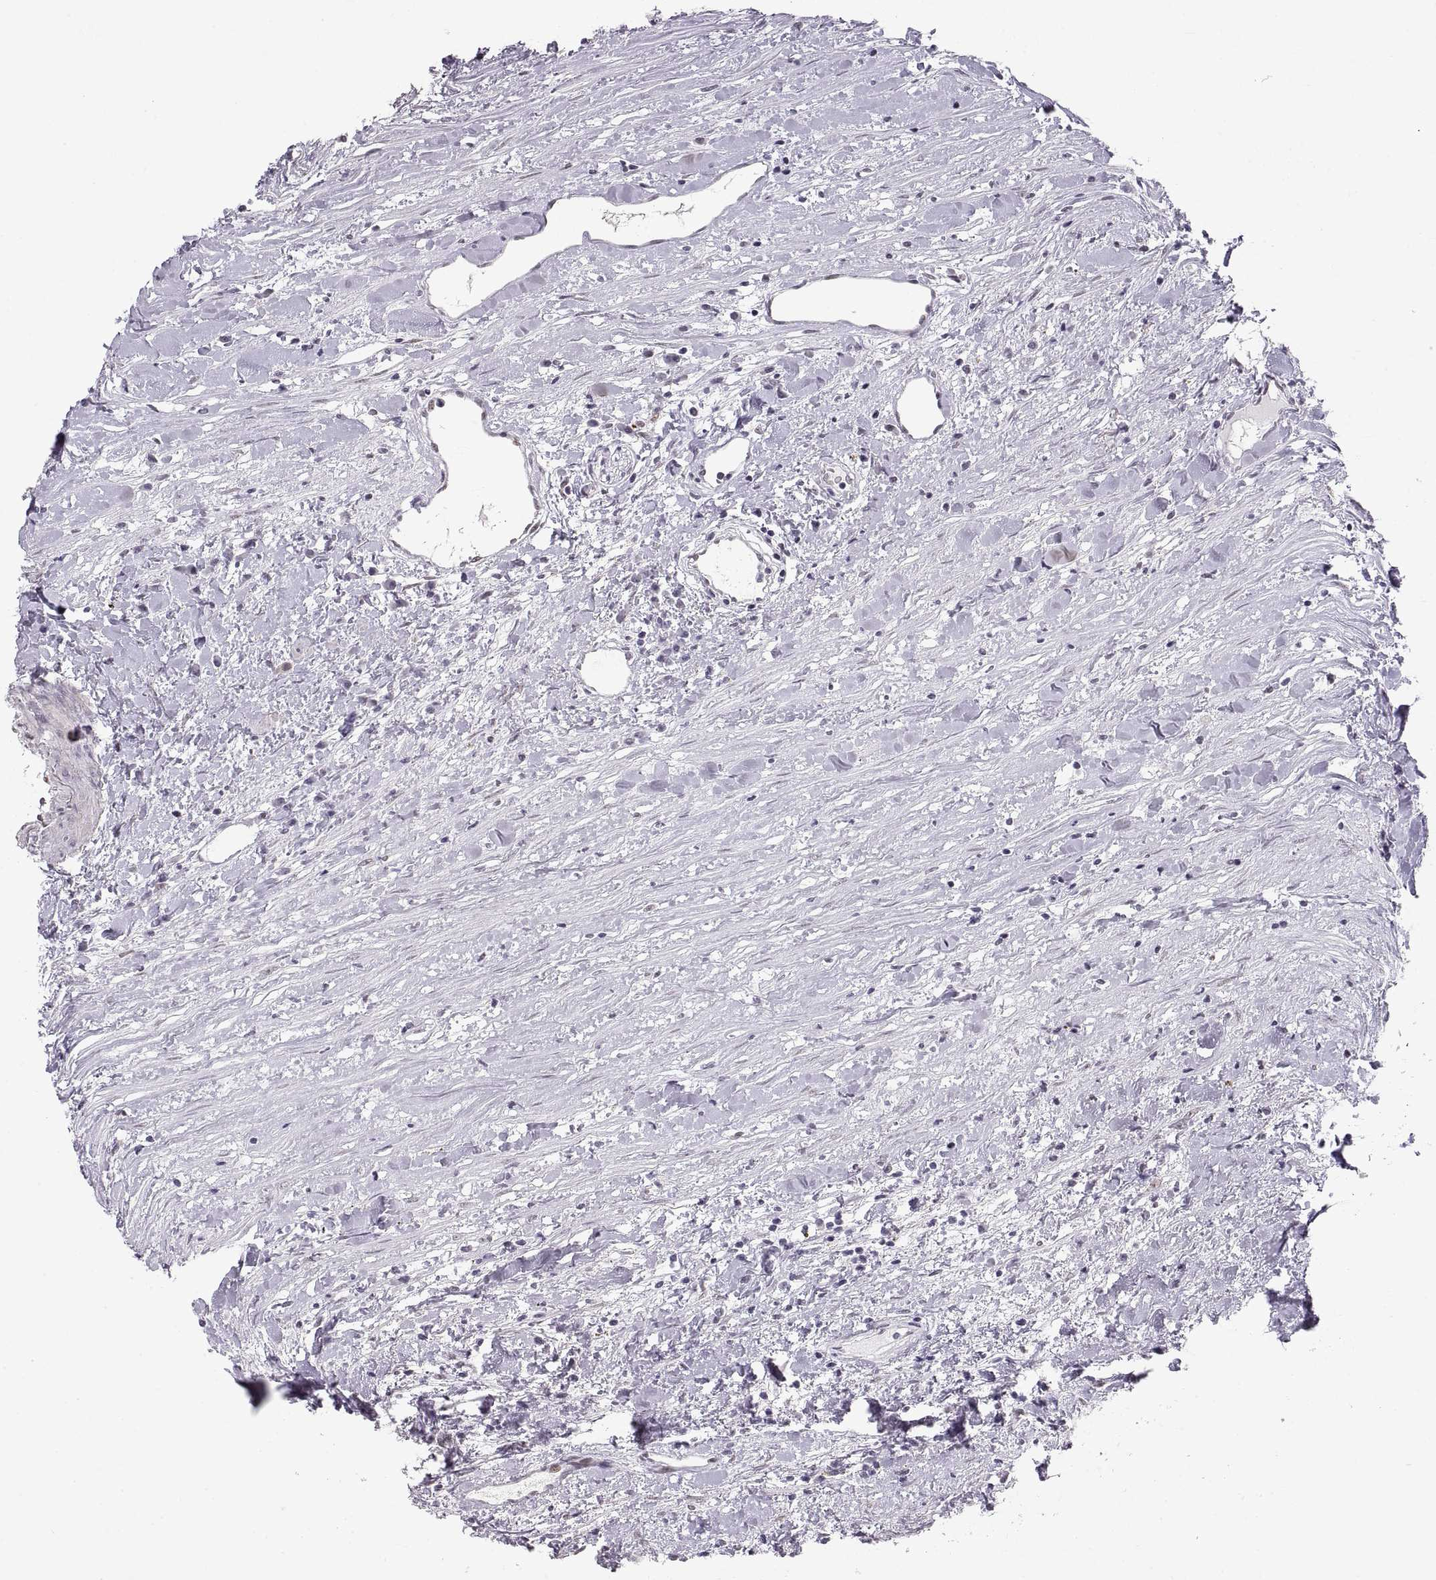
{"staining": {"intensity": "negative", "quantity": "none", "location": "none"}, "tissue": "renal cancer", "cell_type": "Tumor cells", "image_type": "cancer", "snomed": [{"axis": "morphology", "description": "Adenocarcinoma, NOS"}, {"axis": "topography", "description": "Kidney"}], "caption": "Renal adenocarcinoma stained for a protein using immunohistochemistry (IHC) exhibits no expression tumor cells.", "gene": "NANOS3", "patient": {"sex": "female", "age": 67}}